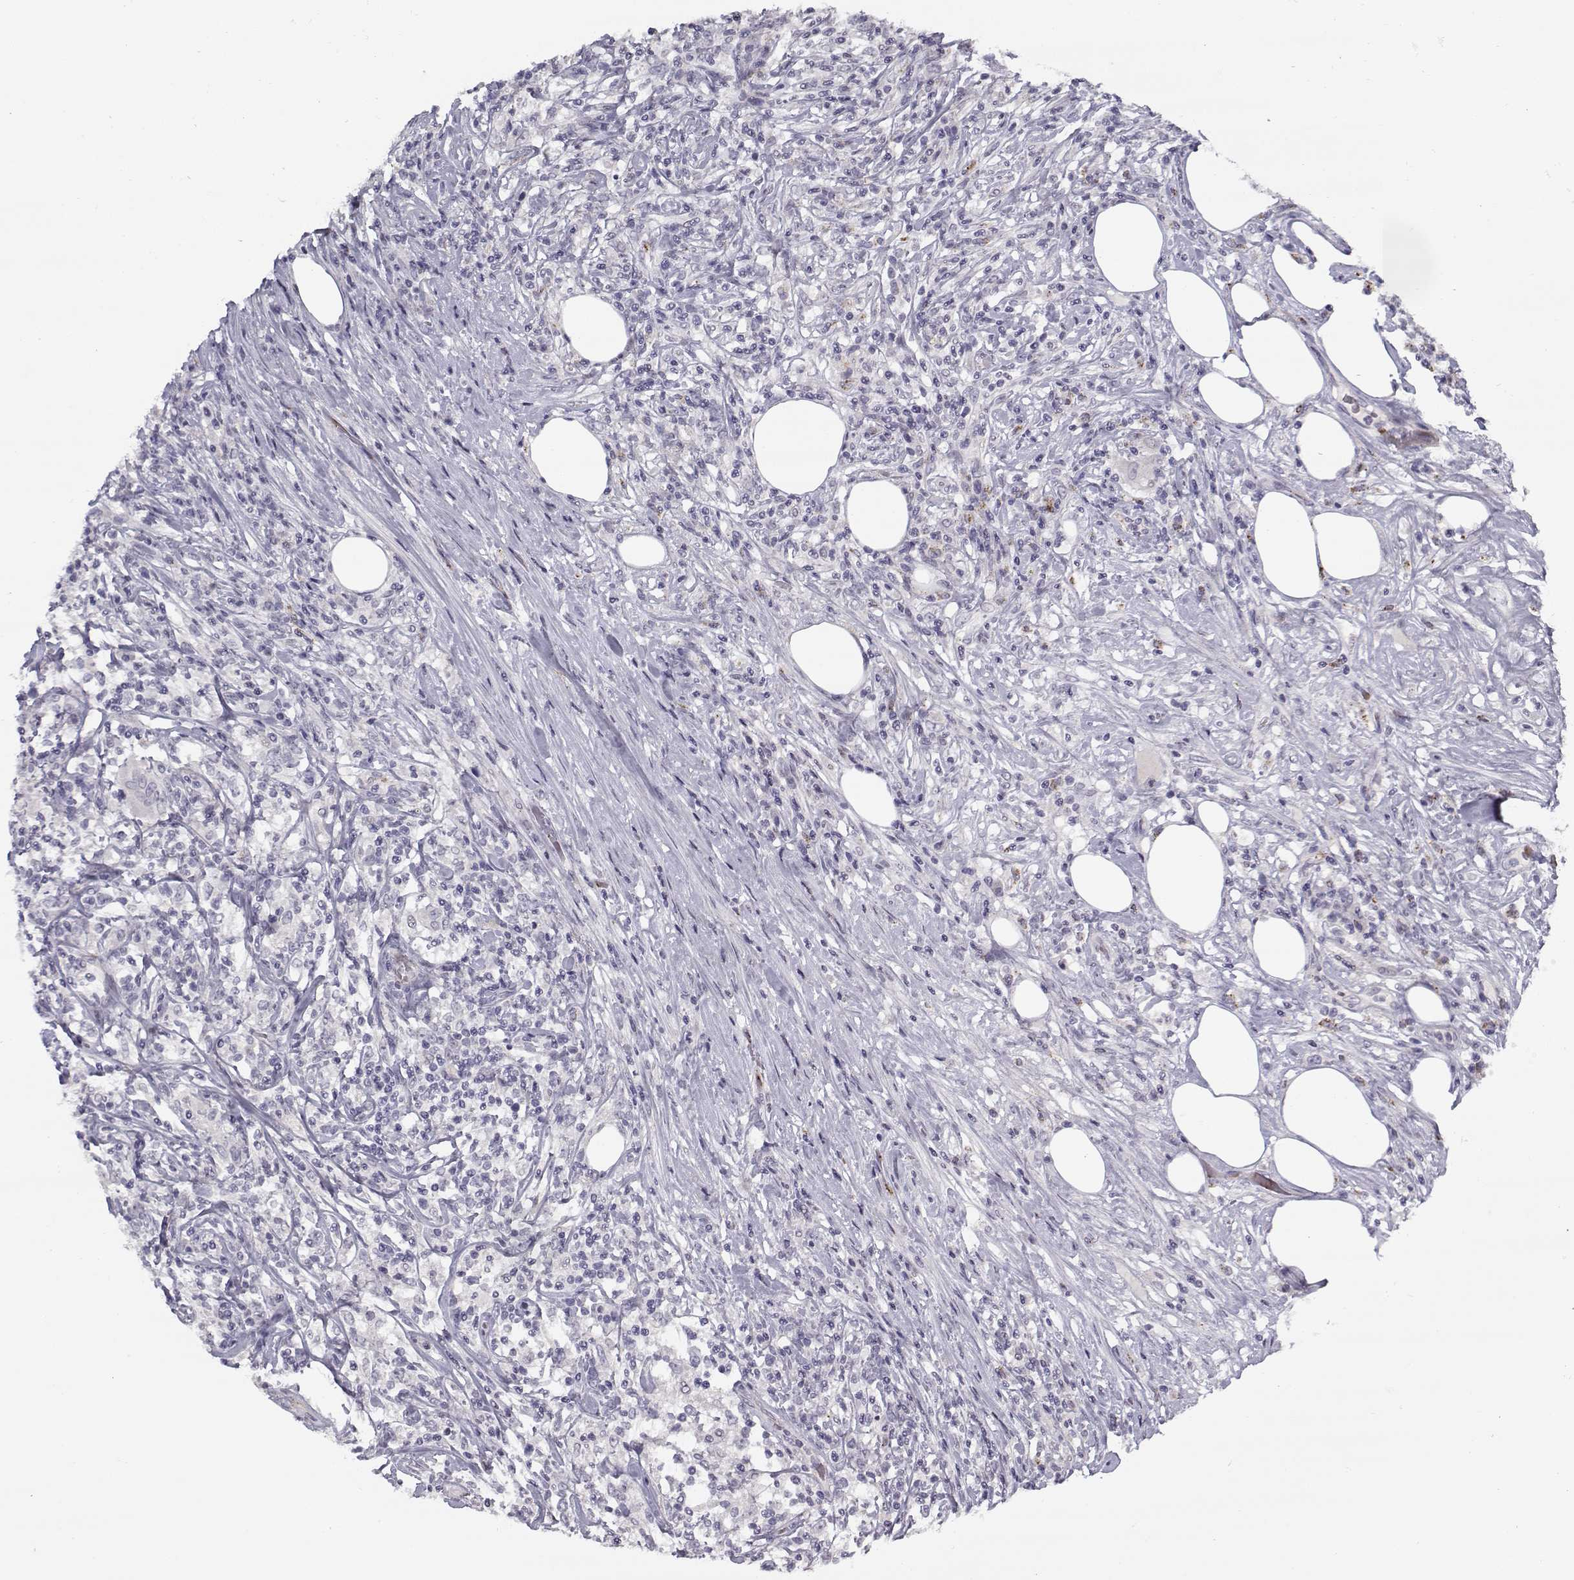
{"staining": {"intensity": "negative", "quantity": "none", "location": "none"}, "tissue": "lymphoma", "cell_type": "Tumor cells", "image_type": "cancer", "snomed": [{"axis": "morphology", "description": "Malignant lymphoma, non-Hodgkin's type, High grade"}, {"axis": "topography", "description": "Lymph node"}], "caption": "Micrograph shows no protein expression in tumor cells of lymphoma tissue.", "gene": "SNCA", "patient": {"sex": "female", "age": 84}}